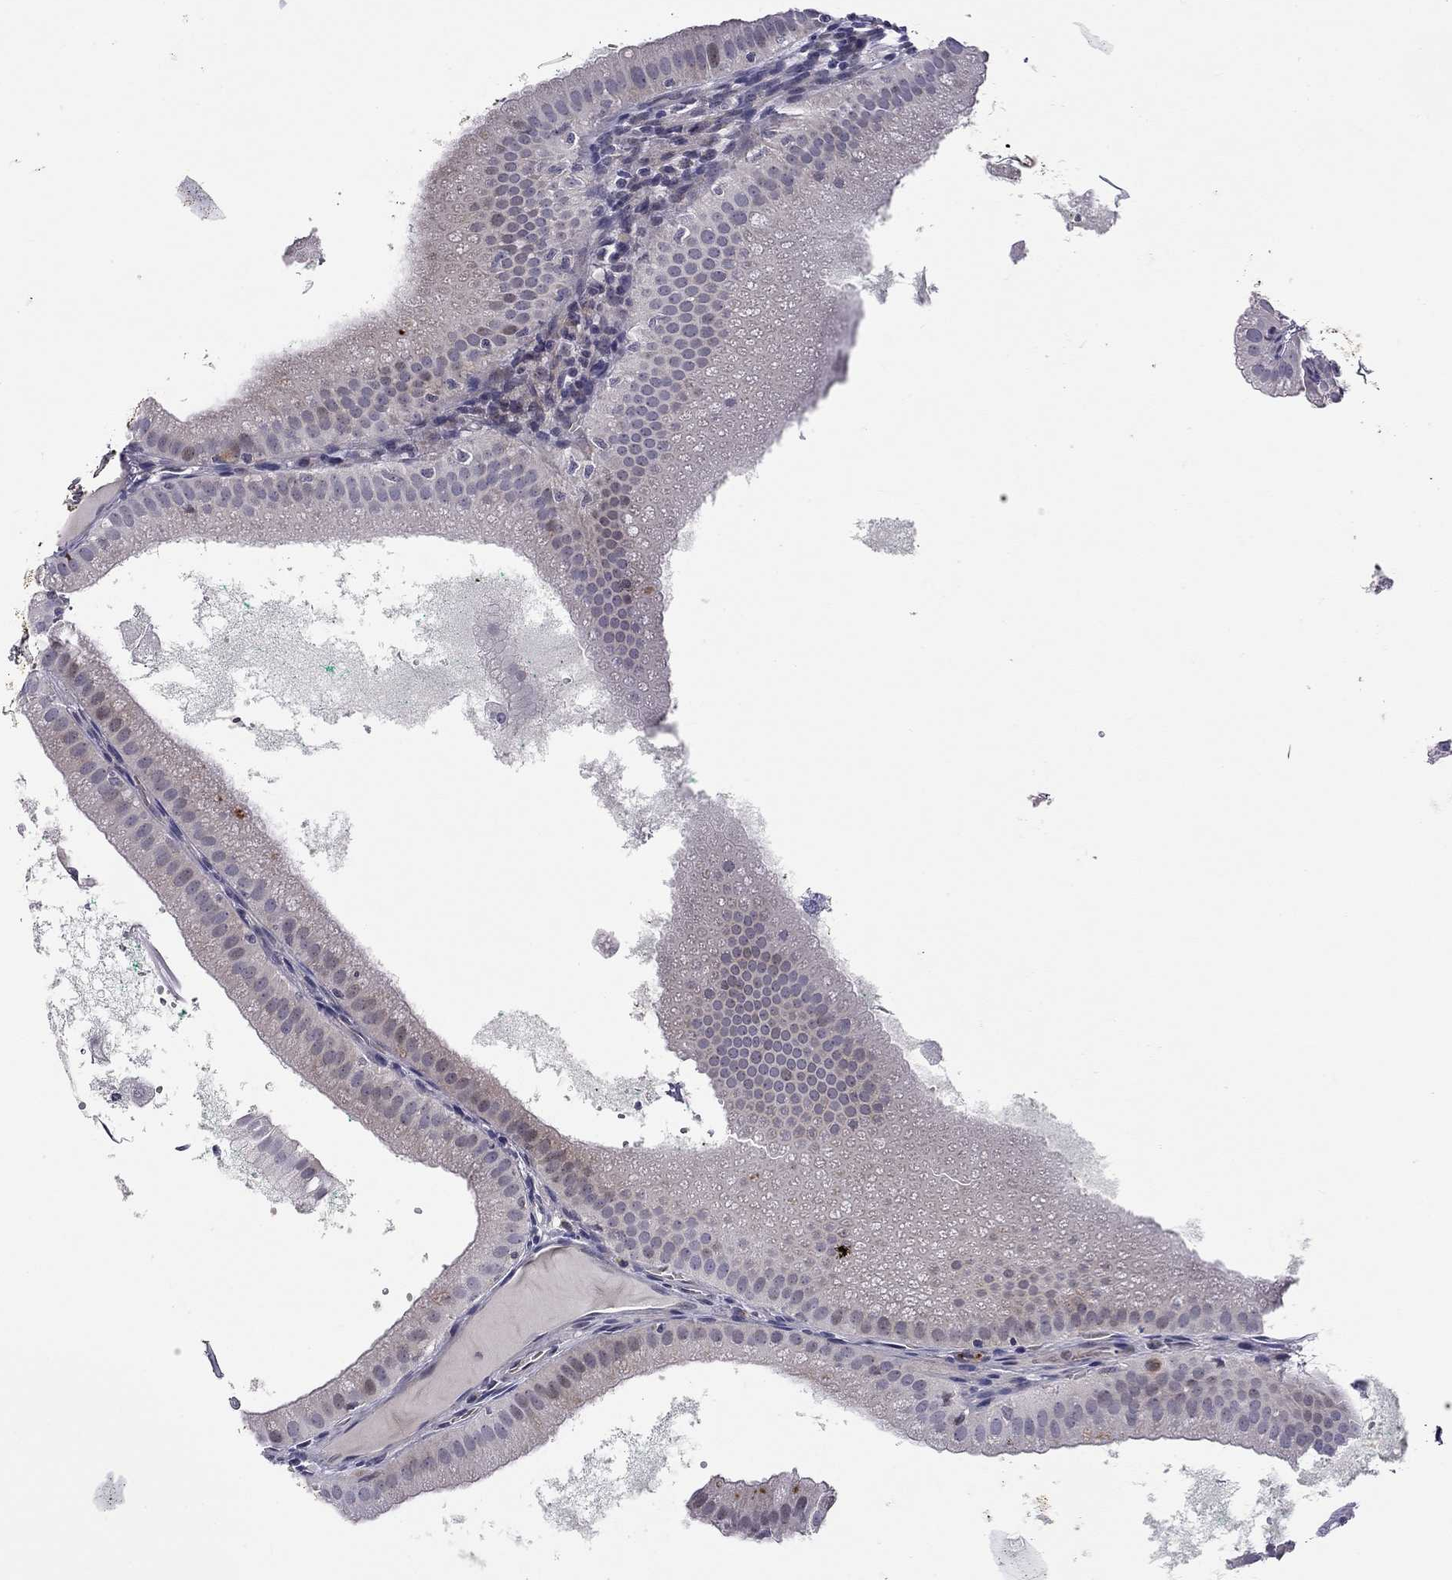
{"staining": {"intensity": "negative", "quantity": "none", "location": "none"}, "tissue": "gallbladder", "cell_type": "Glandular cells", "image_type": "normal", "snomed": [{"axis": "morphology", "description": "Normal tissue, NOS"}, {"axis": "topography", "description": "Gallbladder"}], "caption": "High magnification brightfield microscopy of benign gallbladder stained with DAB (brown) and counterstained with hematoxylin (blue): glandular cells show no significant expression.", "gene": "C8orf88", "patient": {"sex": "male", "age": 67}}